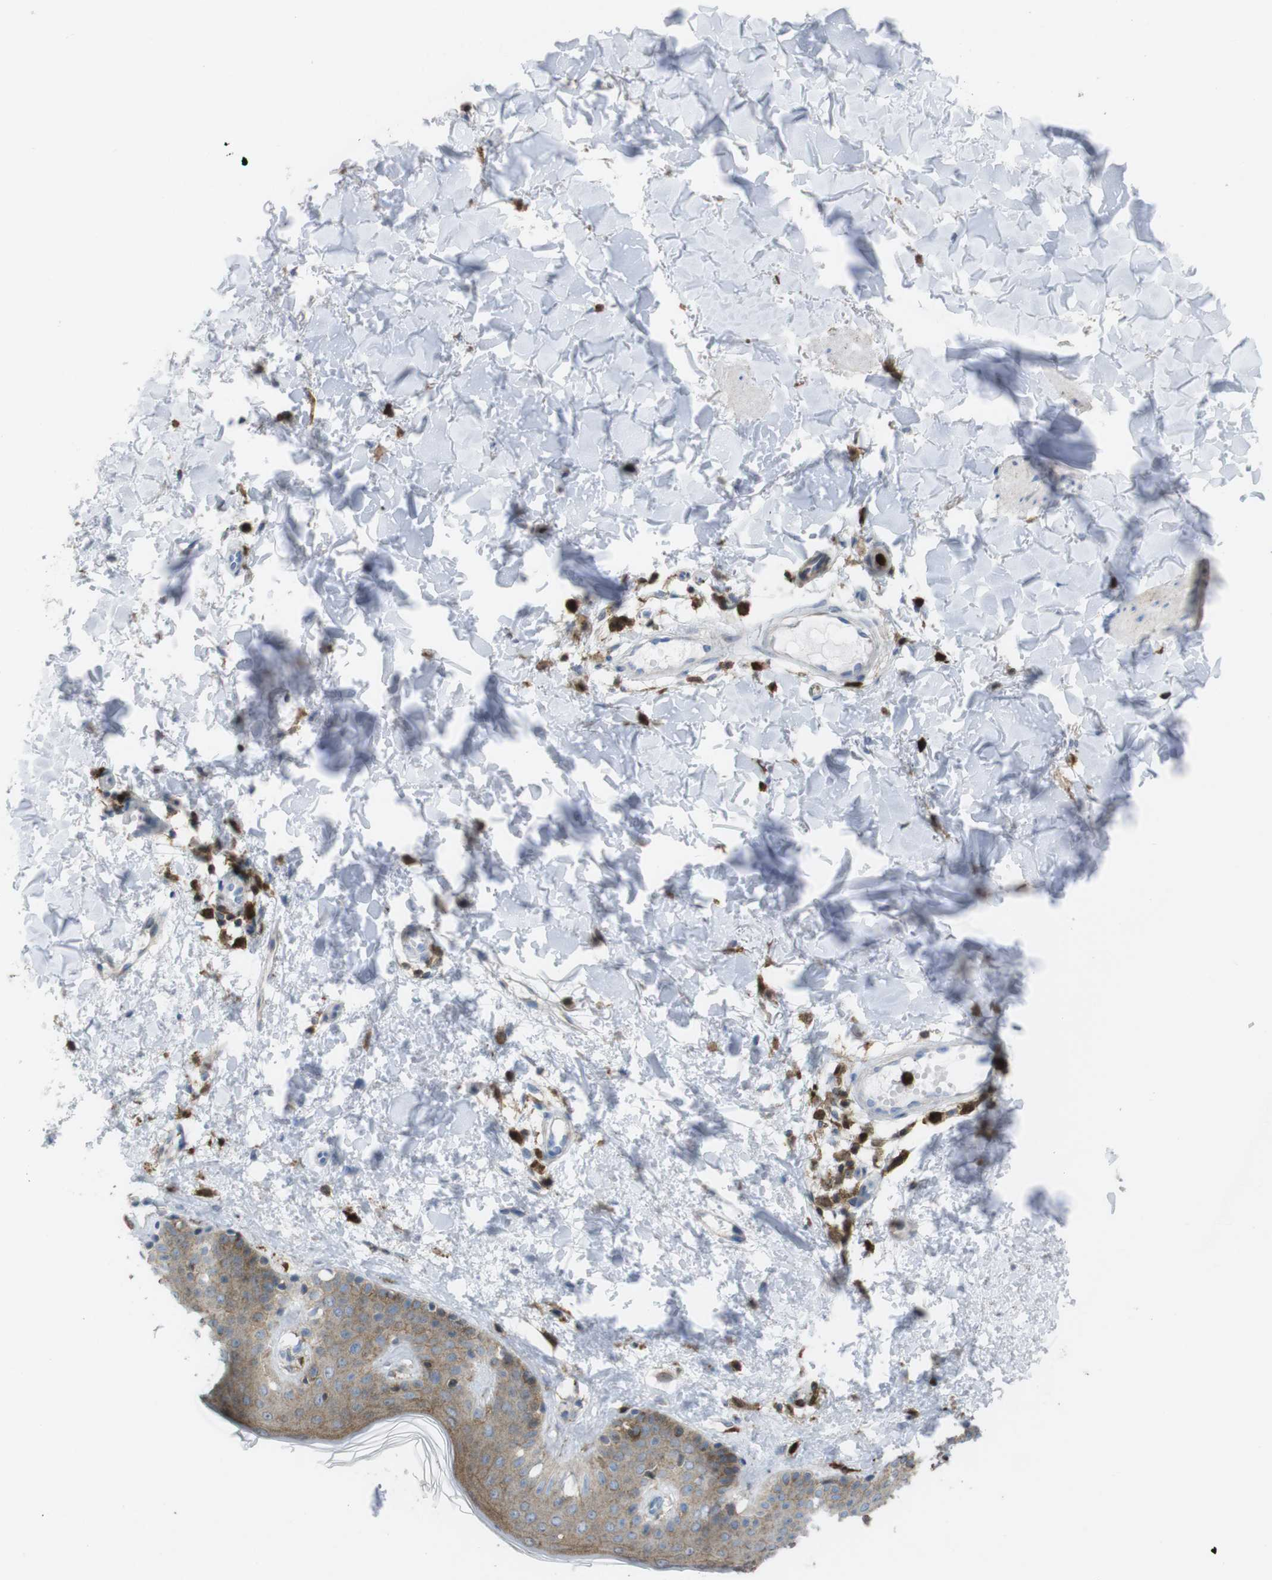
{"staining": {"intensity": "moderate", "quantity": ">75%", "location": "cytoplasmic/membranous"}, "tissue": "skin", "cell_type": "Fibroblasts", "image_type": "normal", "snomed": [{"axis": "morphology", "description": "Normal tissue, NOS"}, {"axis": "topography", "description": "Skin"}], "caption": "High-magnification brightfield microscopy of unremarkable skin stained with DAB (3,3'-diaminobenzidine) (brown) and counterstained with hematoxylin (blue). fibroblasts exhibit moderate cytoplasmic/membranous positivity is appreciated in about>75% of cells. (DAB (3,3'-diaminobenzidine) IHC with brightfield microscopy, high magnification).", "gene": "PRKCD", "patient": {"sex": "male", "age": 67}}